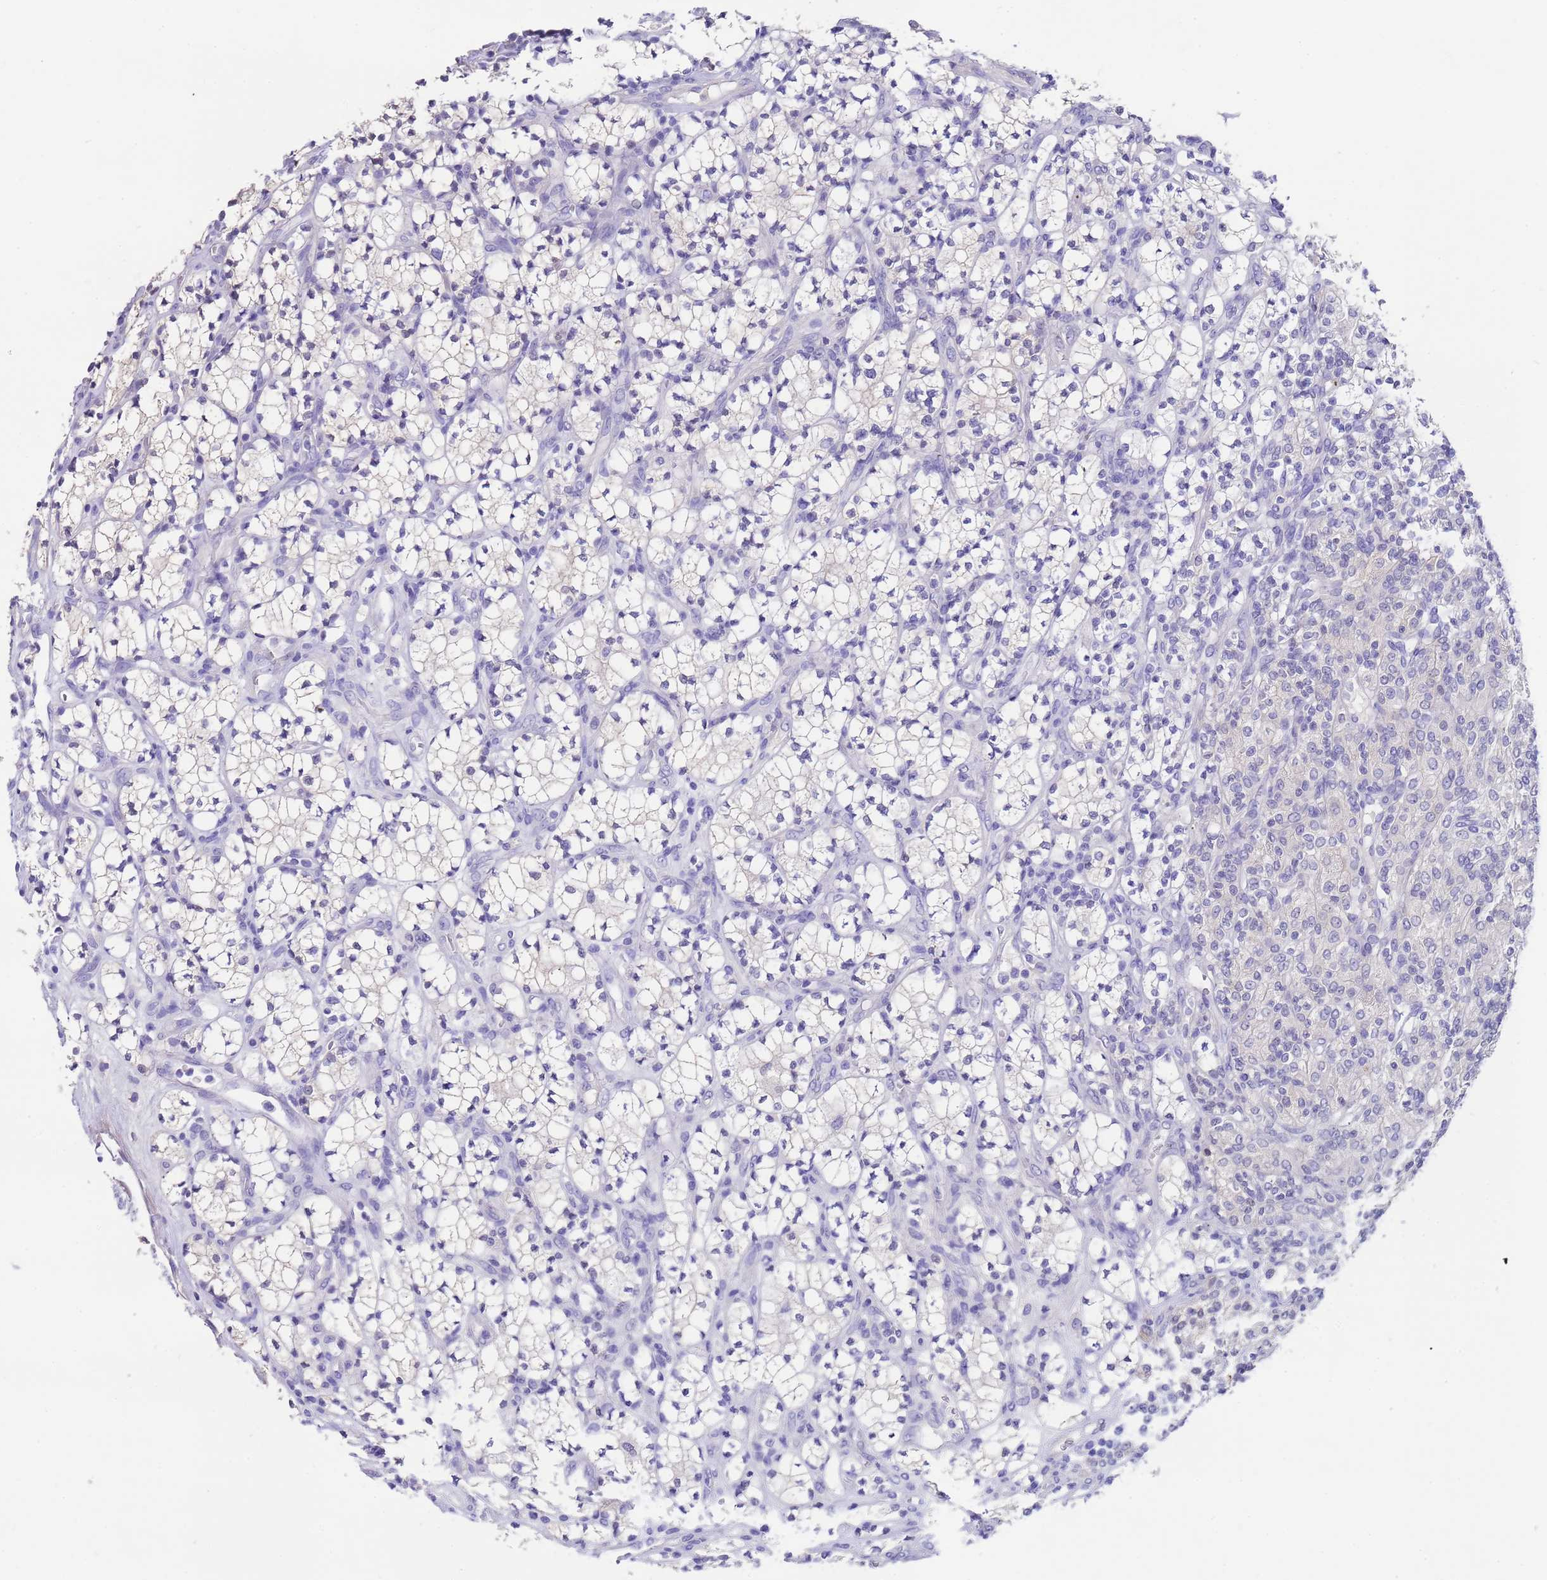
{"staining": {"intensity": "negative", "quantity": "none", "location": "none"}, "tissue": "renal cancer", "cell_type": "Tumor cells", "image_type": "cancer", "snomed": [{"axis": "morphology", "description": "Adenocarcinoma, NOS"}, {"axis": "topography", "description": "Kidney"}], "caption": "DAB immunohistochemical staining of human adenocarcinoma (renal) displays no significant positivity in tumor cells.", "gene": "USP38", "patient": {"sex": "male", "age": 77}}